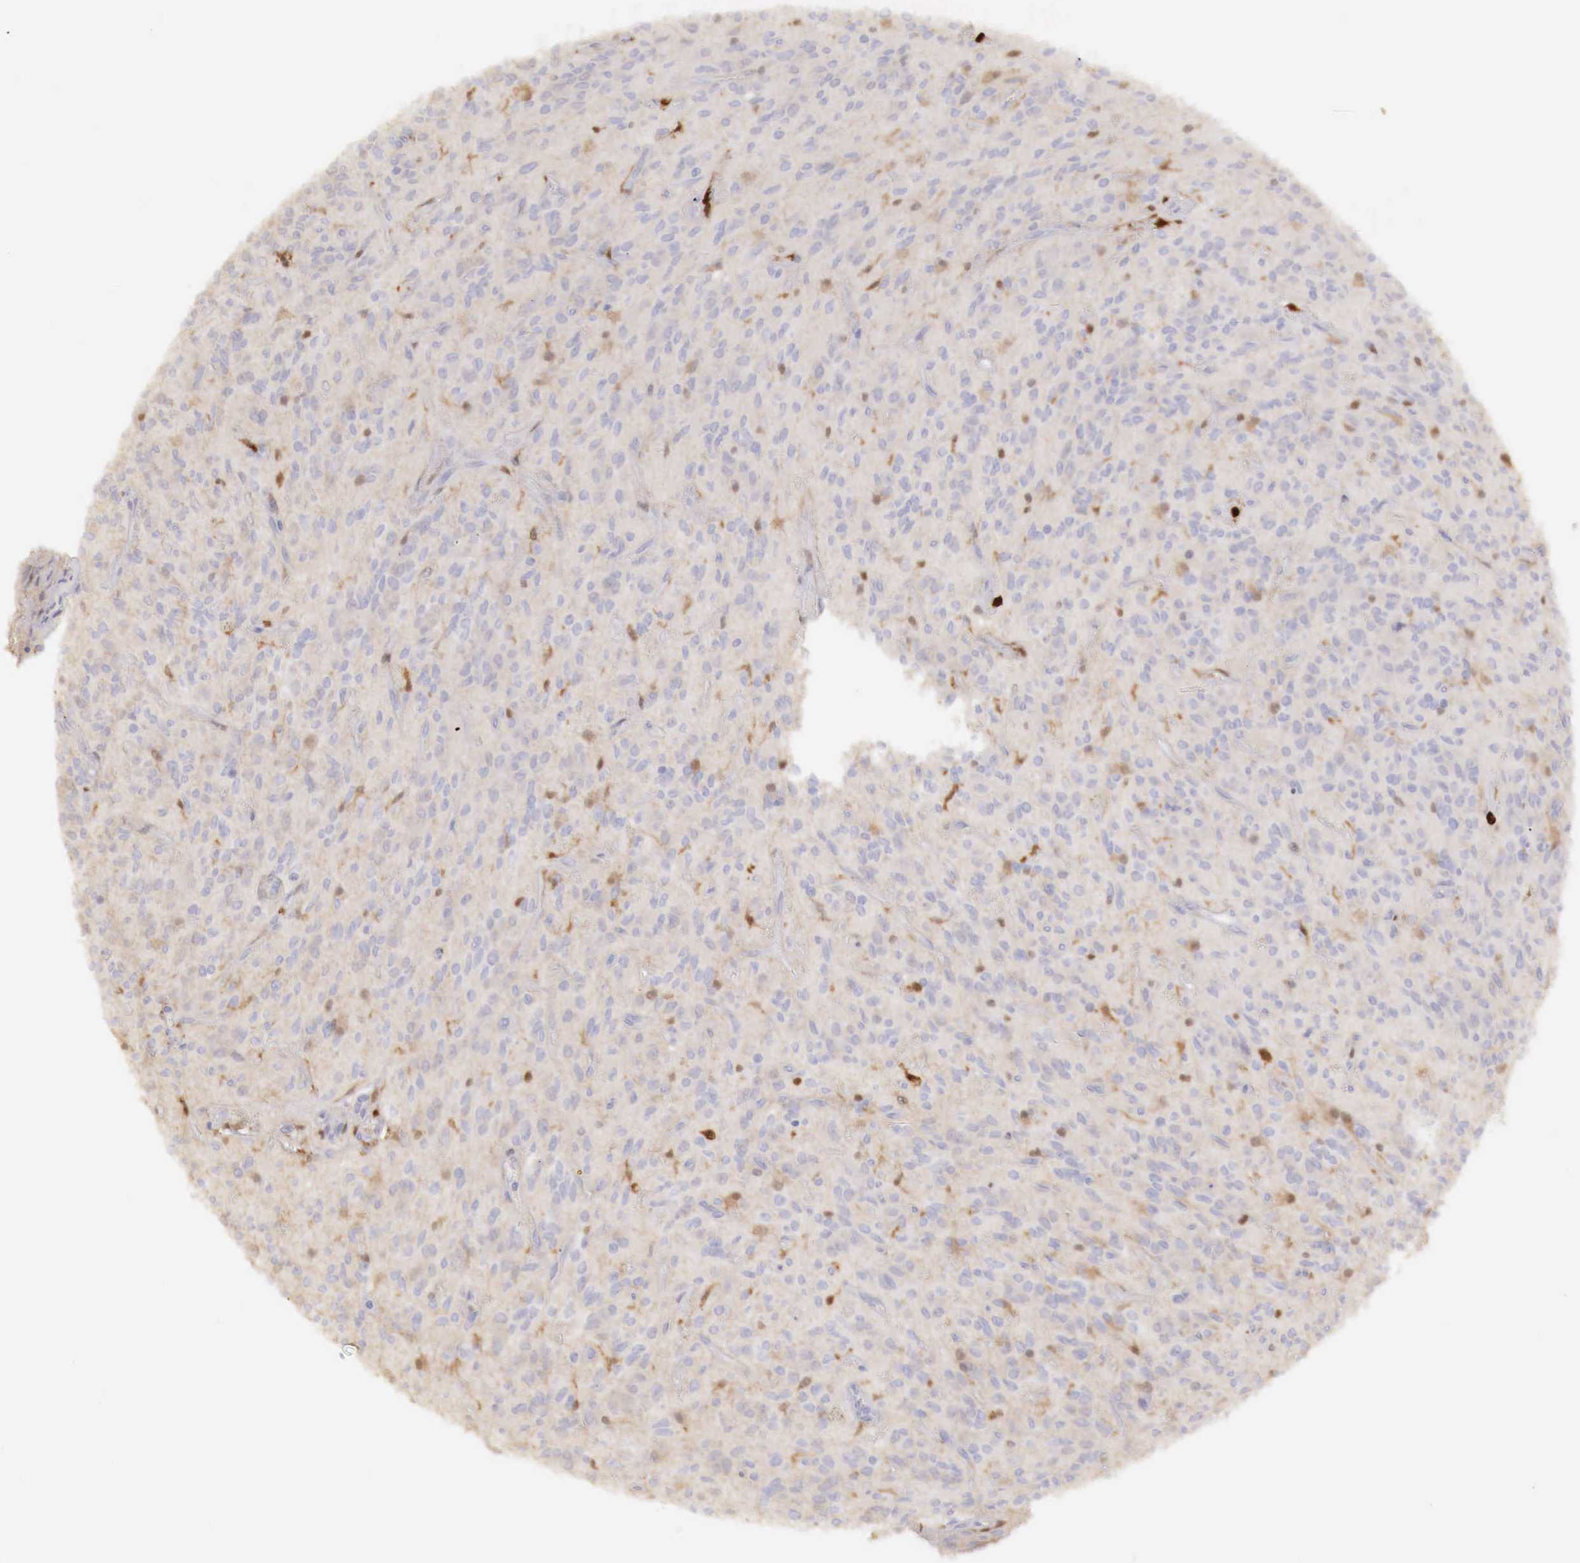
{"staining": {"intensity": "weak", "quantity": "25%-75%", "location": "cytoplasmic/membranous"}, "tissue": "glioma", "cell_type": "Tumor cells", "image_type": "cancer", "snomed": [{"axis": "morphology", "description": "Glioma, malignant, Low grade"}, {"axis": "topography", "description": "Brain"}], "caption": "About 25%-75% of tumor cells in human low-grade glioma (malignant) show weak cytoplasmic/membranous protein expression as visualized by brown immunohistochemical staining.", "gene": "RENBP", "patient": {"sex": "female", "age": 15}}